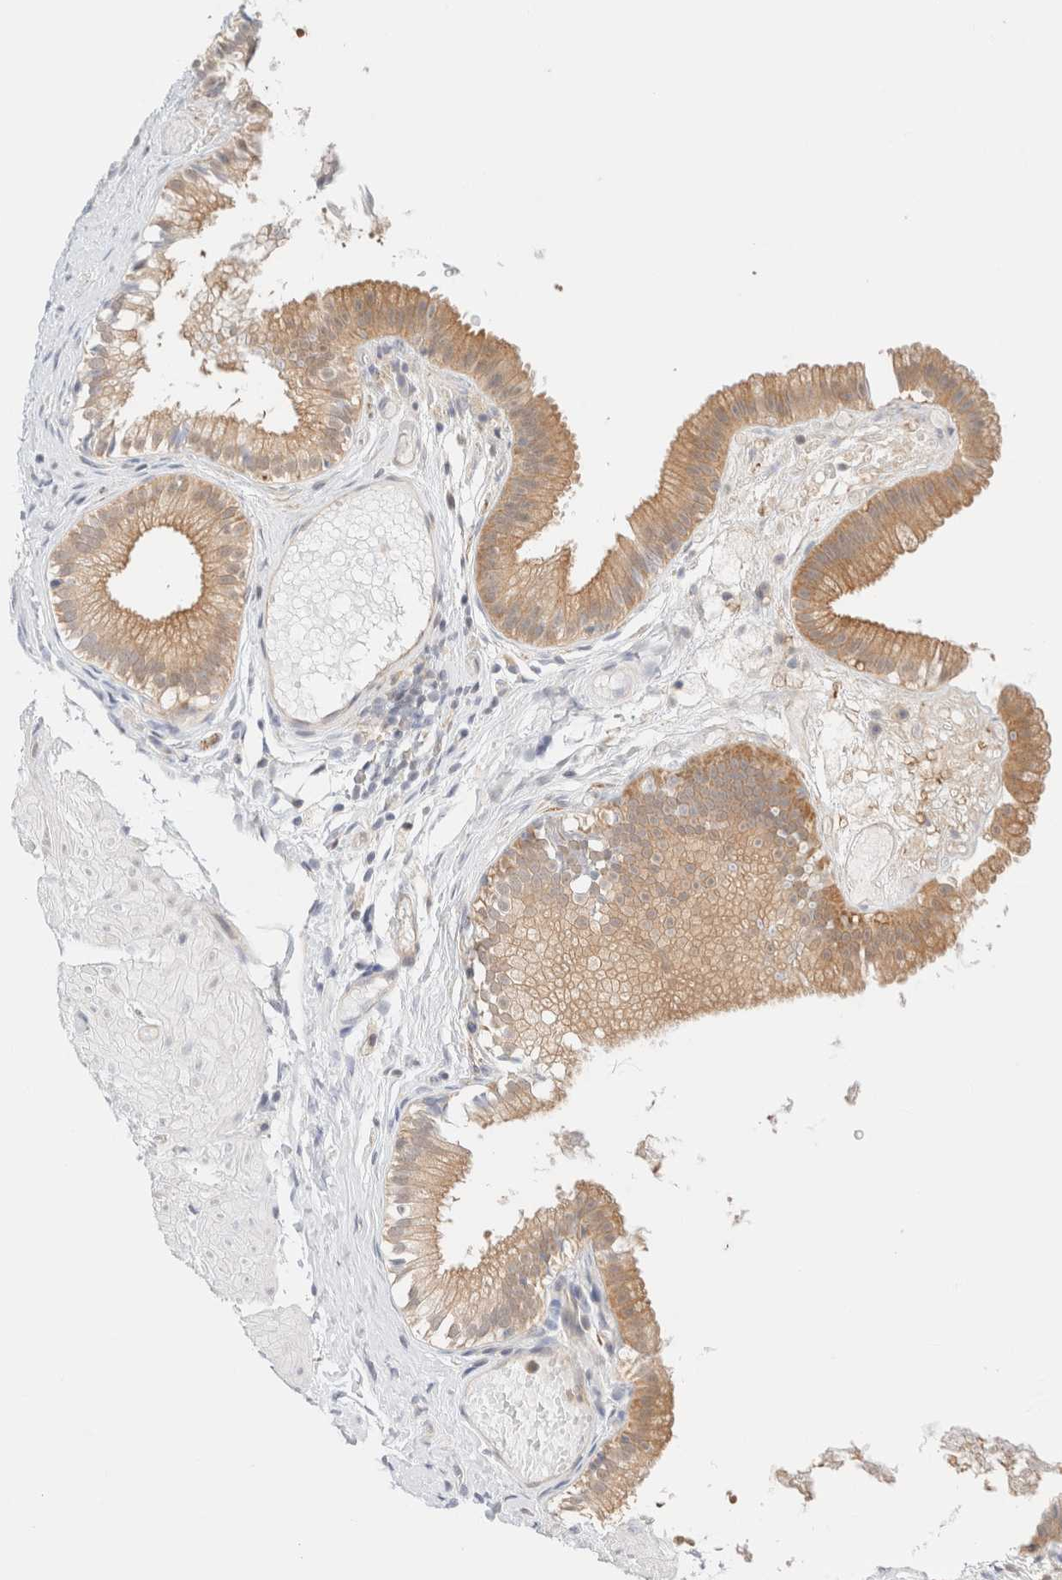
{"staining": {"intensity": "moderate", "quantity": ">75%", "location": "cytoplasmic/membranous"}, "tissue": "gallbladder", "cell_type": "Glandular cells", "image_type": "normal", "snomed": [{"axis": "morphology", "description": "Normal tissue, NOS"}, {"axis": "topography", "description": "Gallbladder"}], "caption": "Moderate cytoplasmic/membranous protein positivity is appreciated in approximately >75% of glandular cells in gallbladder. Immunohistochemistry (ihc) stains the protein in brown and the nuclei are stained blue.", "gene": "UNC13B", "patient": {"sex": "female", "age": 26}}